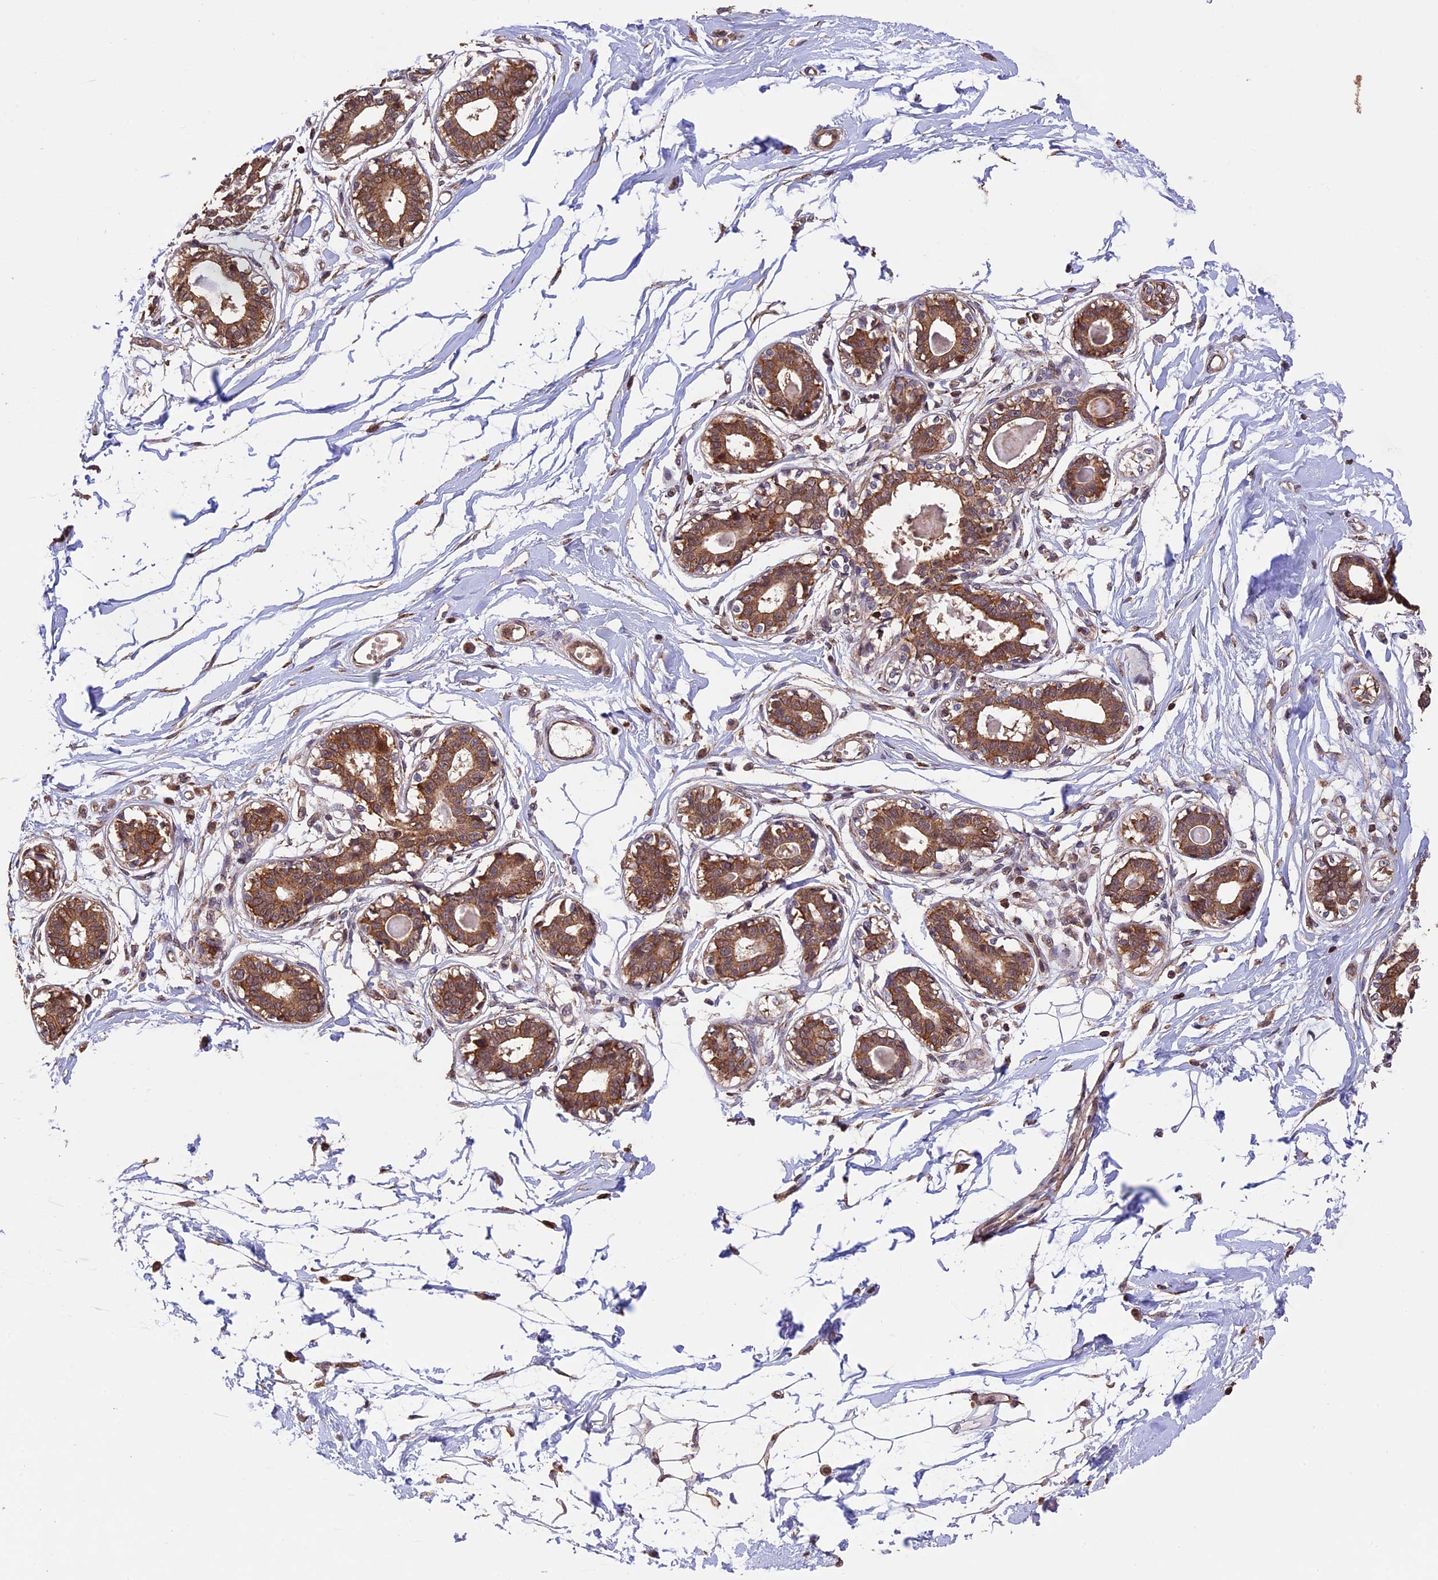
{"staining": {"intensity": "weak", "quantity": "<25%", "location": "cytoplasmic/membranous"}, "tissue": "breast", "cell_type": "Adipocytes", "image_type": "normal", "snomed": [{"axis": "morphology", "description": "Normal tissue, NOS"}, {"axis": "topography", "description": "Breast"}], "caption": "IHC of unremarkable human breast exhibits no expression in adipocytes.", "gene": "PKD2L2", "patient": {"sex": "female", "age": 45}}